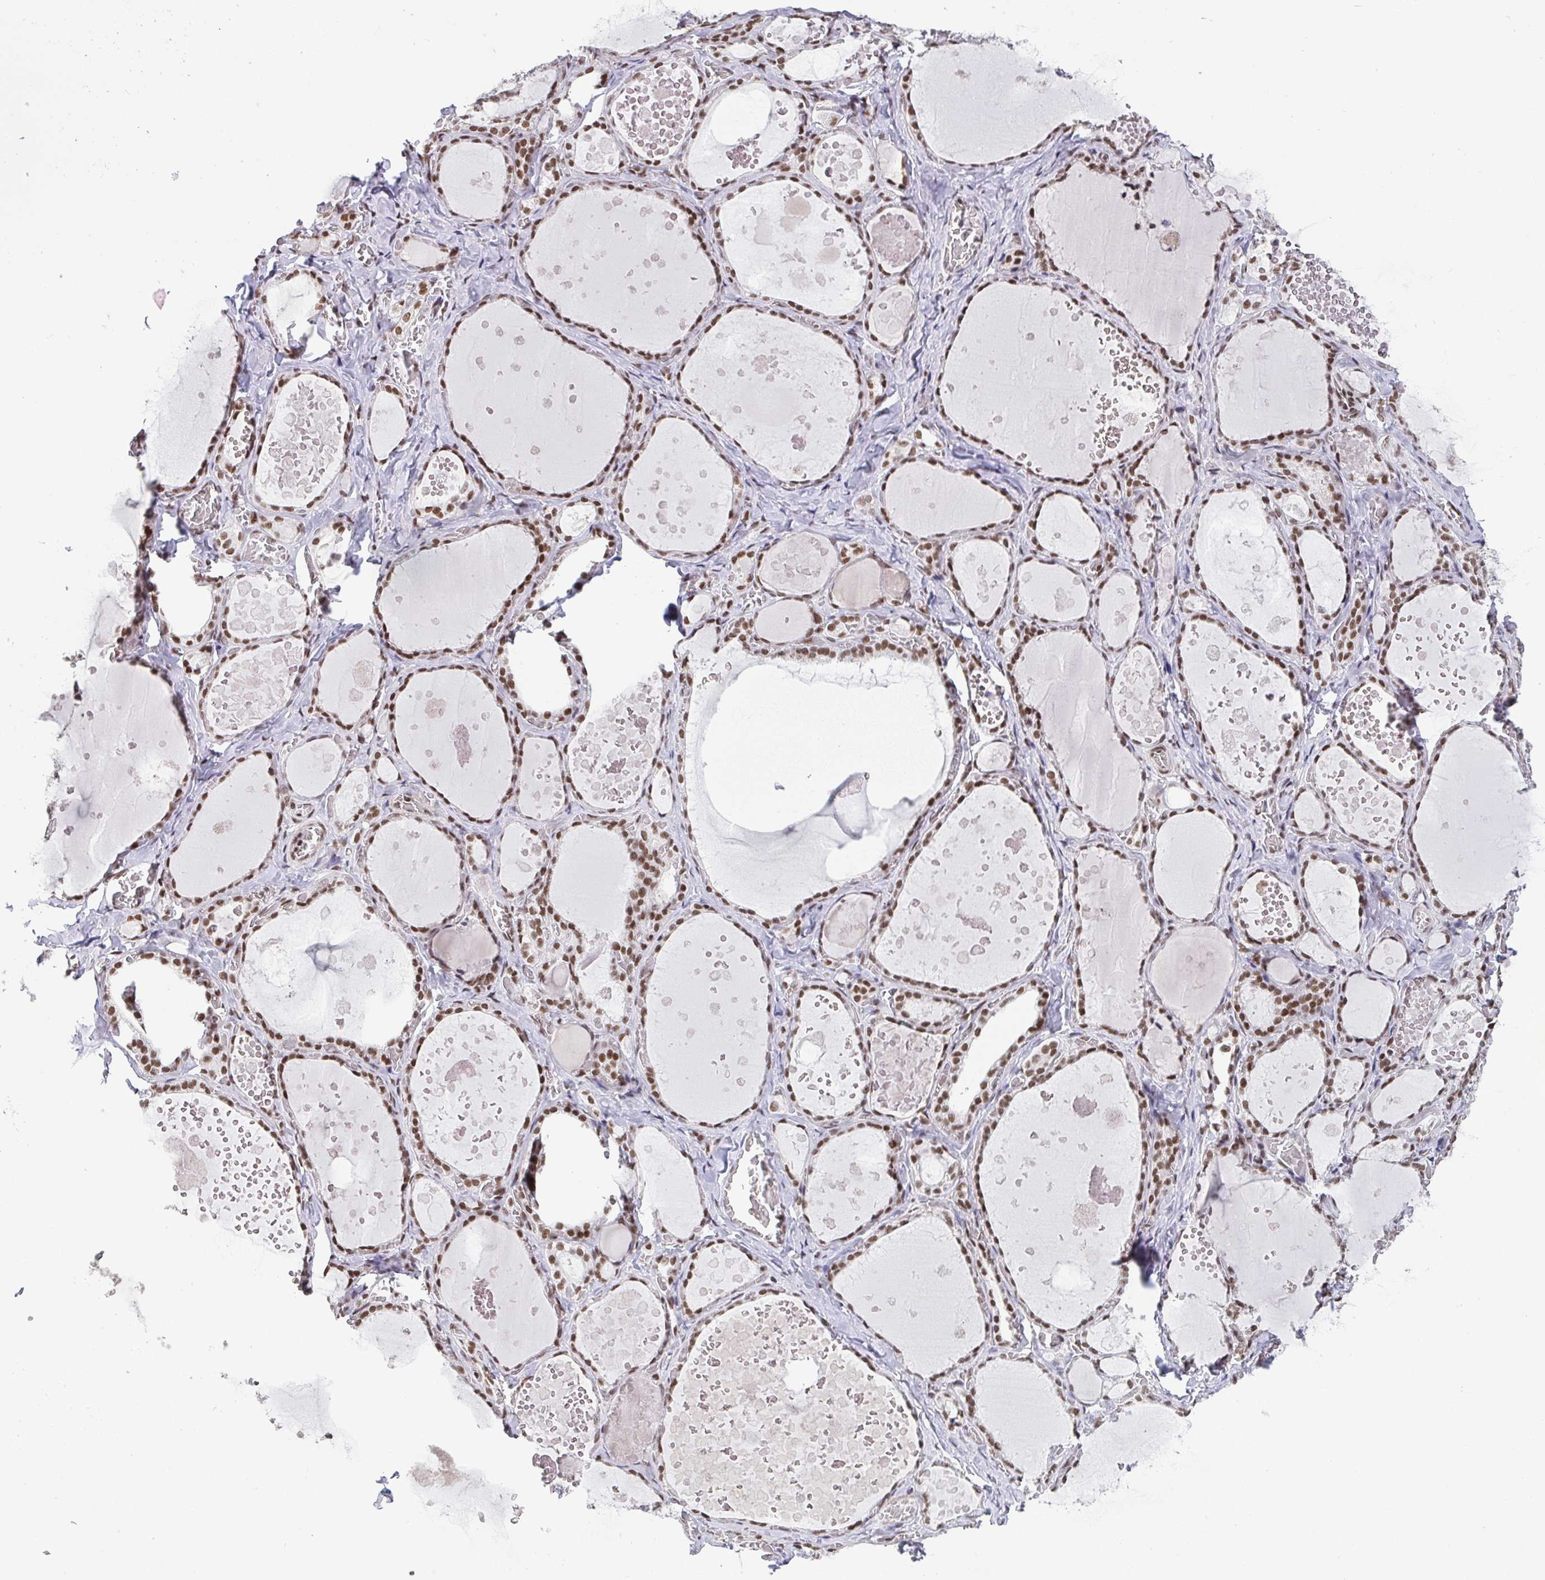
{"staining": {"intensity": "moderate", "quantity": ">75%", "location": "nuclear"}, "tissue": "thyroid gland", "cell_type": "Glandular cells", "image_type": "normal", "snomed": [{"axis": "morphology", "description": "Normal tissue, NOS"}, {"axis": "topography", "description": "Thyroid gland"}], "caption": "Immunohistochemical staining of unremarkable thyroid gland displays moderate nuclear protein expression in approximately >75% of glandular cells.", "gene": "CTCF", "patient": {"sex": "female", "age": 56}}